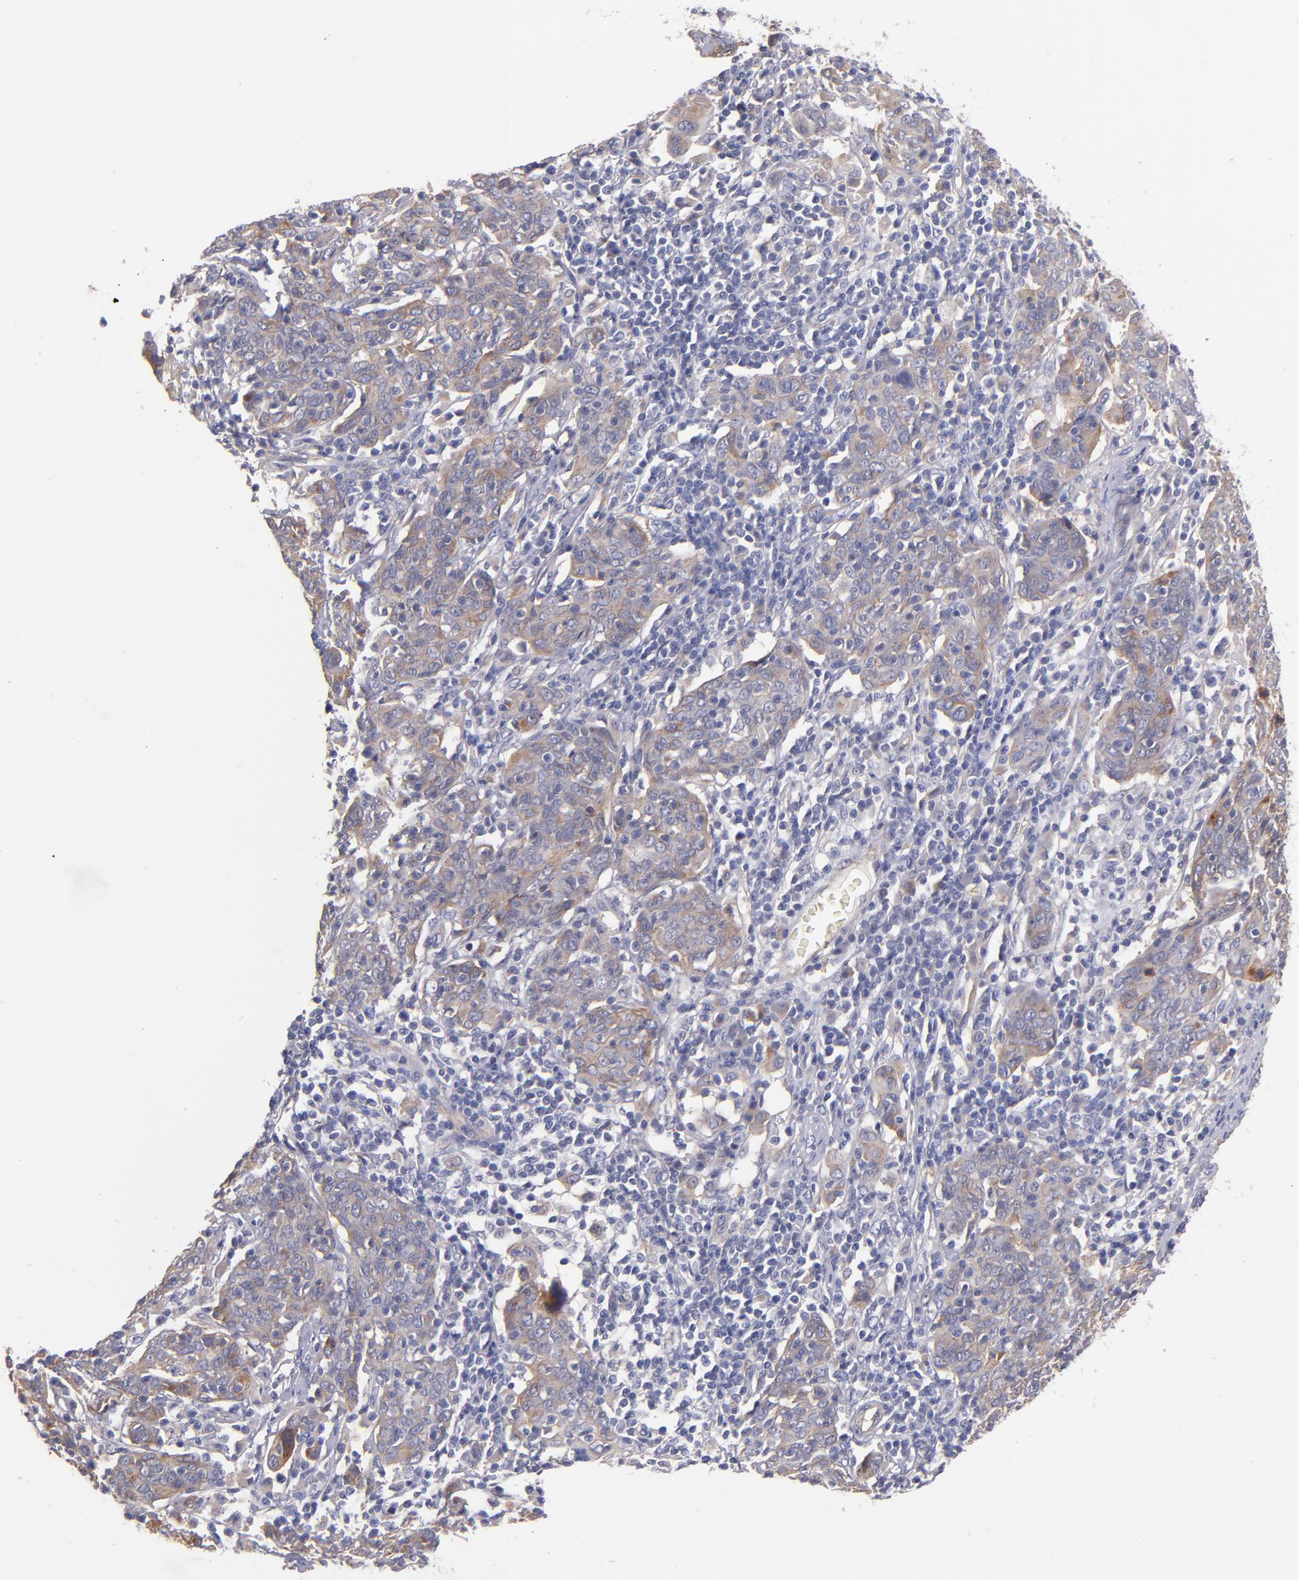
{"staining": {"intensity": "weak", "quantity": ">75%", "location": "cytoplasmic/membranous"}, "tissue": "cervical cancer", "cell_type": "Tumor cells", "image_type": "cancer", "snomed": [{"axis": "morphology", "description": "Normal tissue, NOS"}, {"axis": "morphology", "description": "Squamous cell carcinoma, NOS"}, {"axis": "topography", "description": "Cervix"}], "caption": "Protein staining of cervical cancer (squamous cell carcinoma) tissue demonstrates weak cytoplasmic/membranous expression in about >75% of tumor cells. The staining is performed using DAB (3,3'-diaminobenzidine) brown chromogen to label protein expression. The nuclei are counter-stained blue using hematoxylin.", "gene": "PLSCR4", "patient": {"sex": "female", "age": 67}}